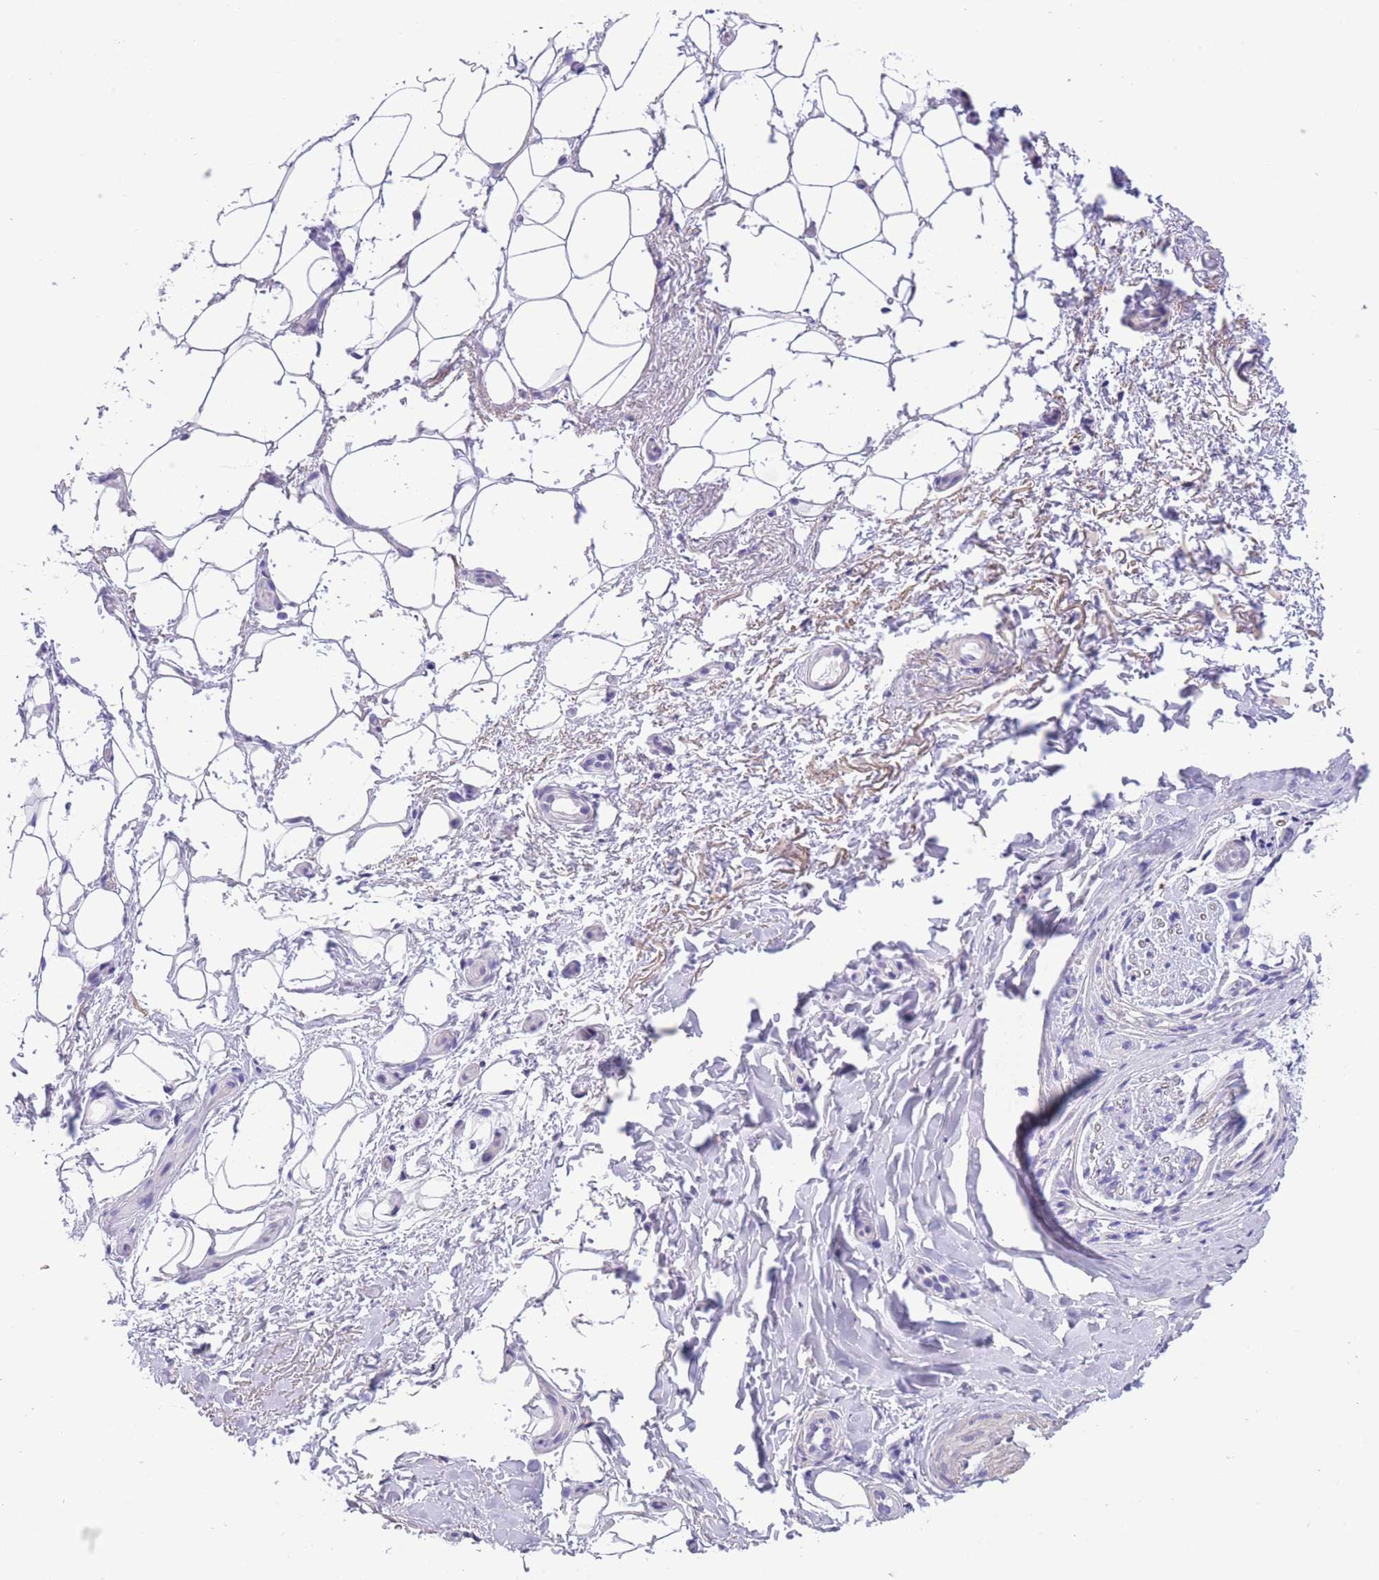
{"staining": {"intensity": "negative", "quantity": "none", "location": "none"}, "tissue": "adipose tissue", "cell_type": "Adipocytes", "image_type": "normal", "snomed": [{"axis": "morphology", "description": "Normal tissue, NOS"}, {"axis": "topography", "description": "Peripheral nerve tissue"}], "caption": "Immunohistochemical staining of benign human adipose tissue displays no significant expression in adipocytes.", "gene": "RAI2", "patient": {"sex": "female", "age": 61}}